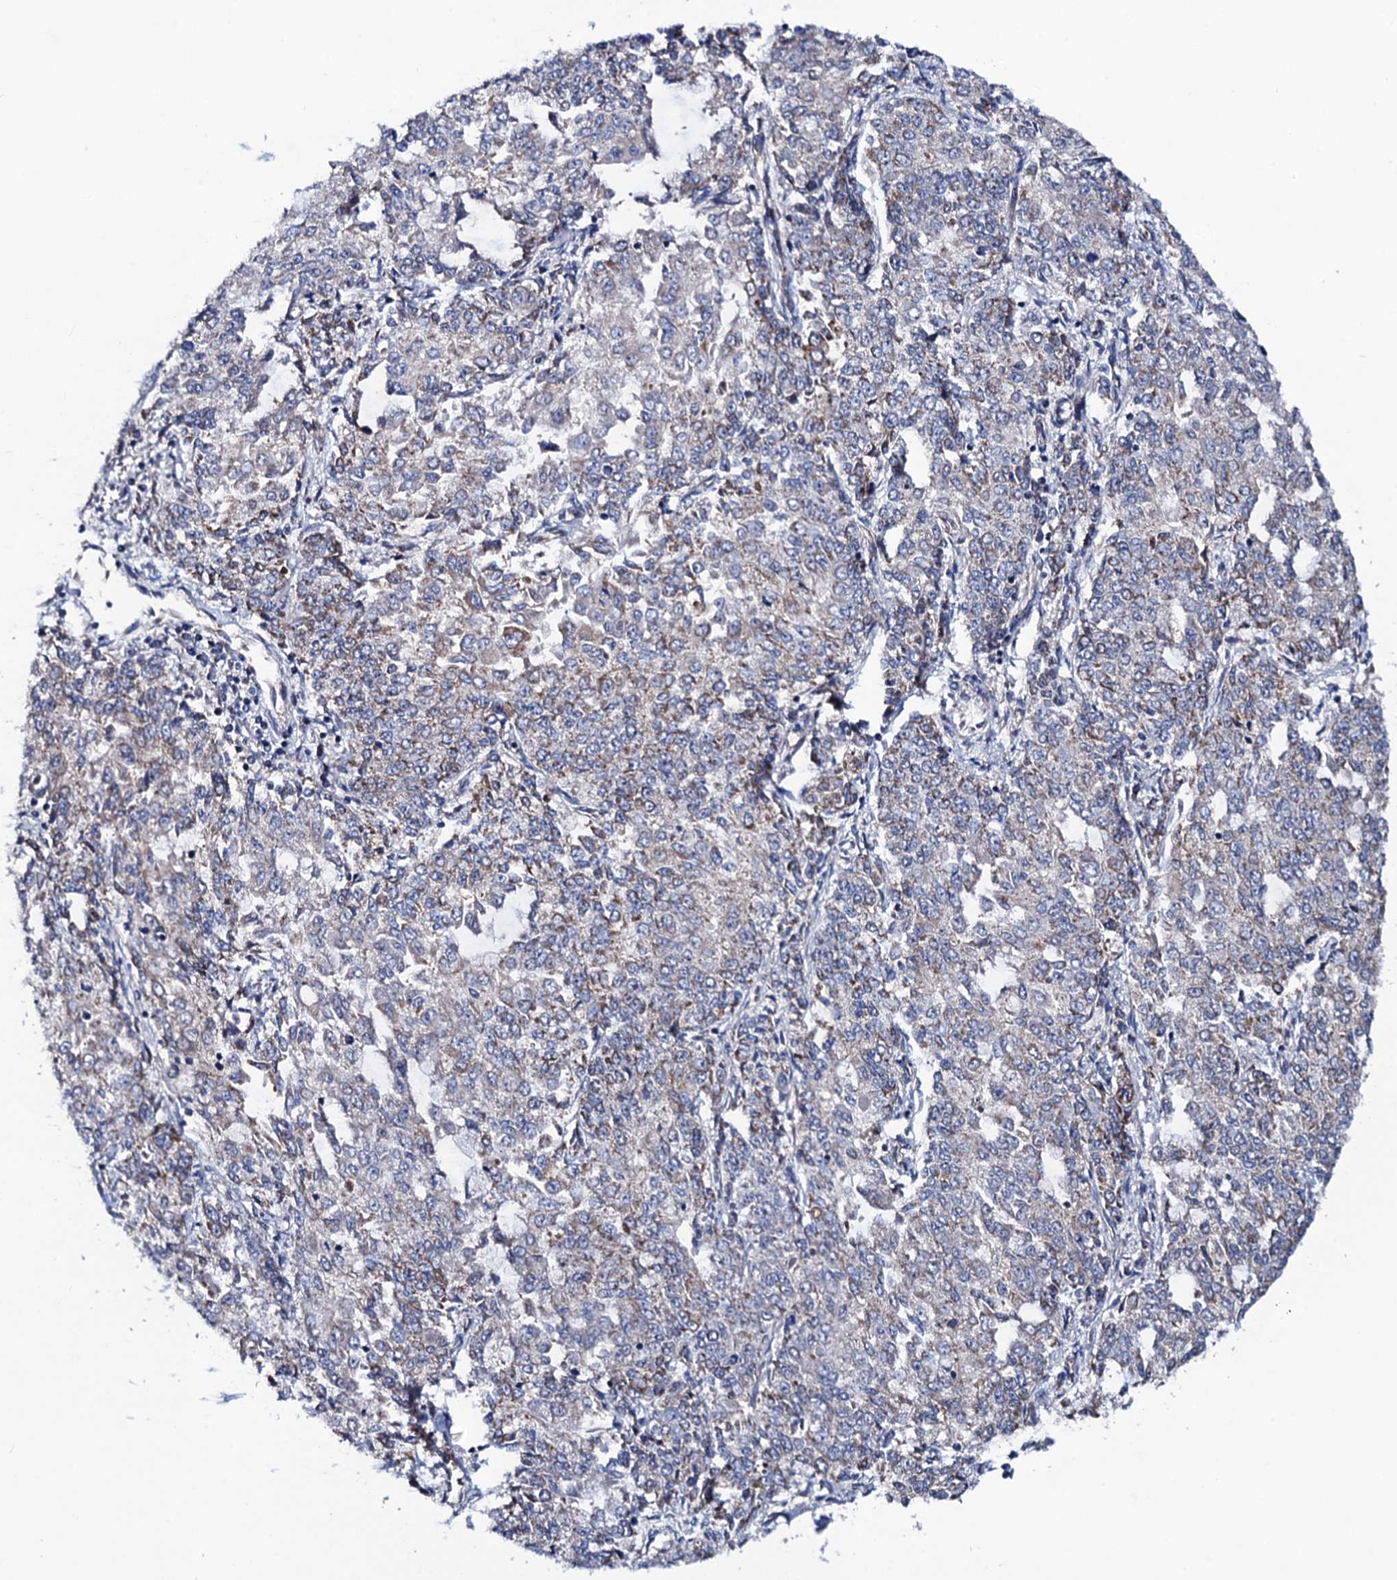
{"staining": {"intensity": "weak", "quantity": "25%-75%", "location": "cytoplasmic/membranous"}, "tissue": "endometrial cancer", "cell_type": "Tumor cells", "image_type": "cancer", "snomed": [{"axis": "morphology", "description": "Adenocarcinoma, NOS"}, {"axis": "topography", "description": "Endometrium"}], "caption": "High-power microscopy captured an IHC micrograph of endometrial cancer, revealing weak cytoplasmic/membranous positivity in about 25%-75% of tumor cells. (brown staining indicates protein expression, while blue staining denotes nuclei).", "gene": "PTCD3", "patient": {"sex": "female", "age": 50}}